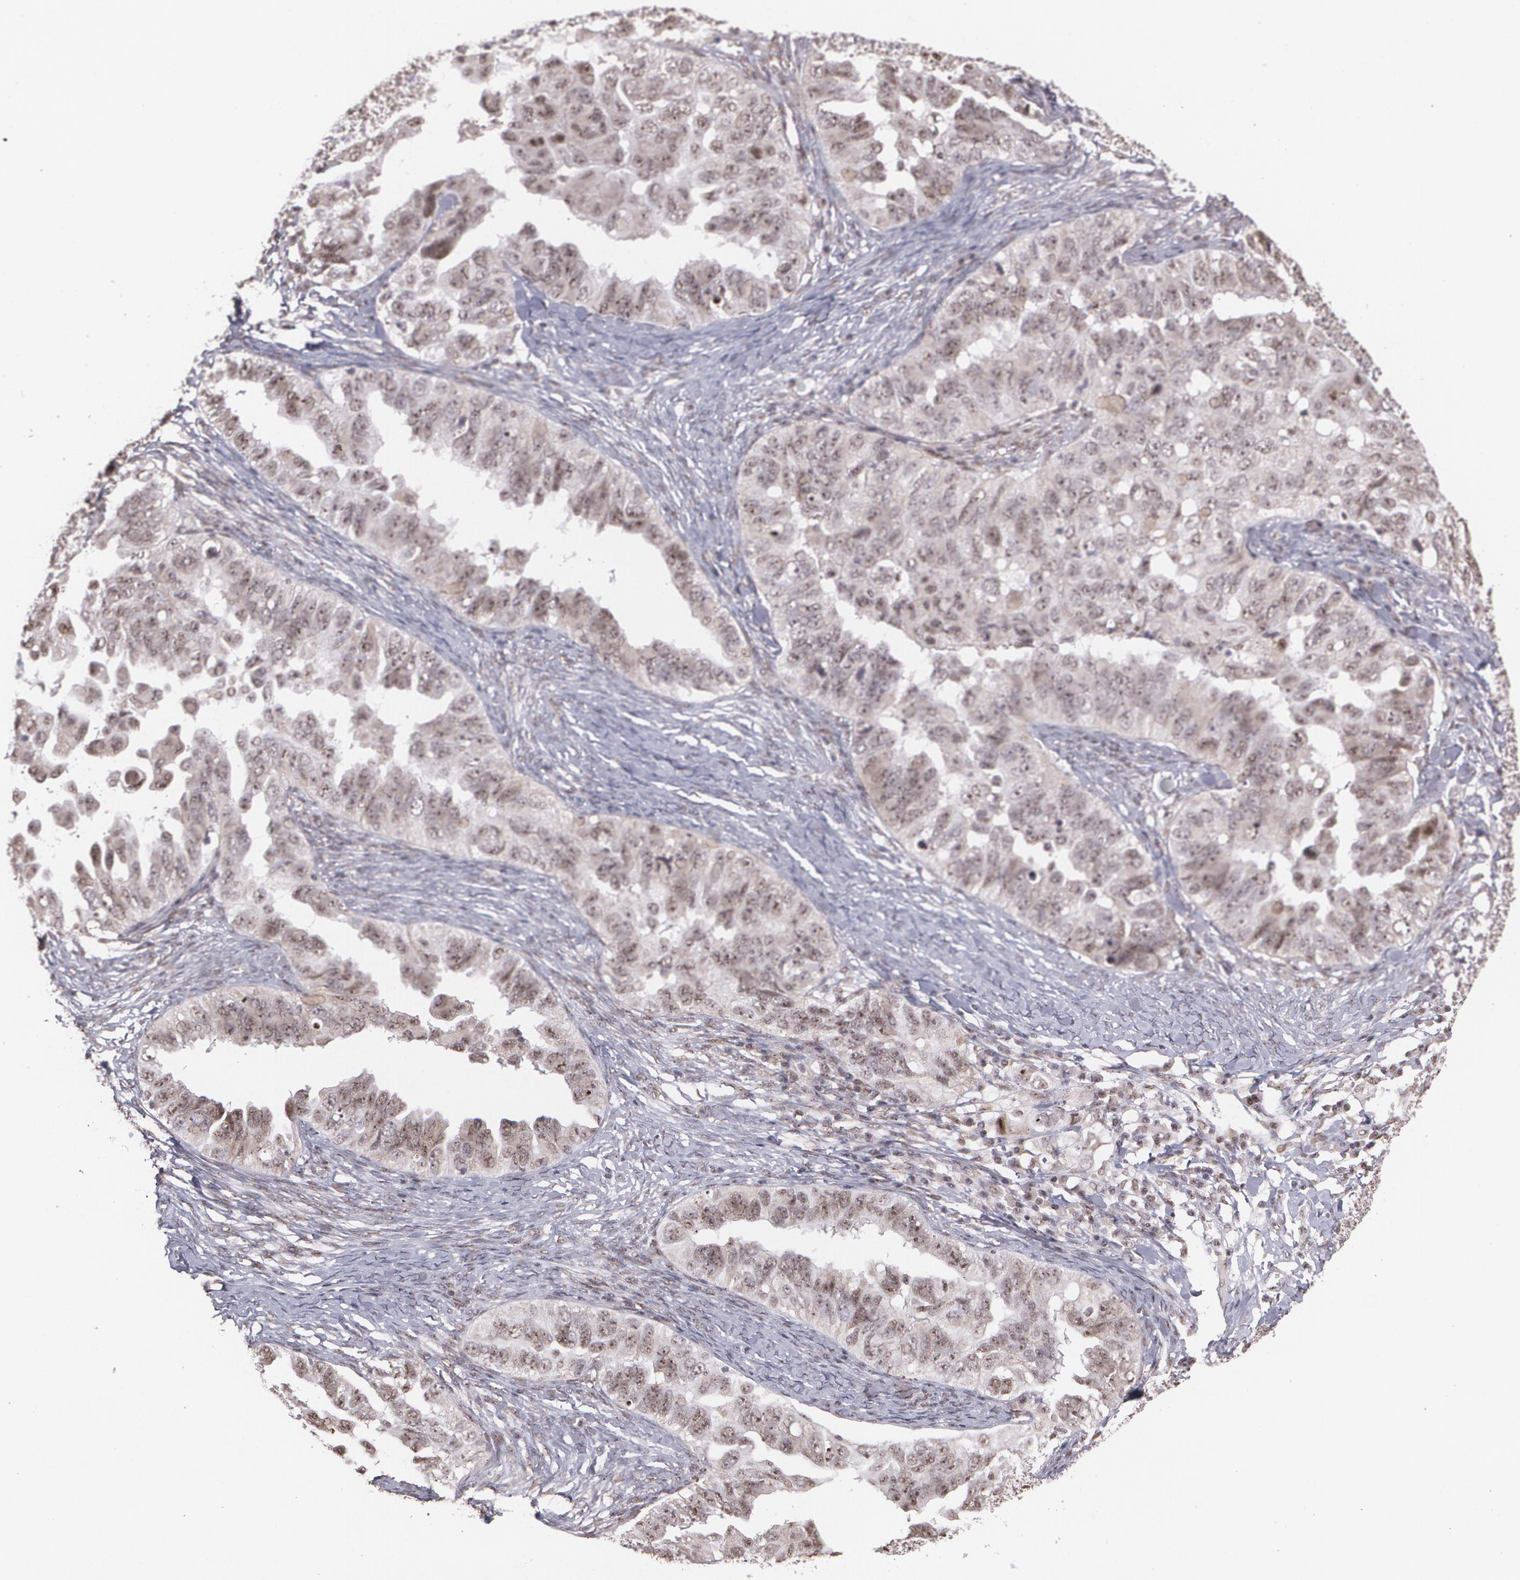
{"staining": {"intensity": "moderate", "quantity": ">75%", "location": "cytoplasmic/membranous,nuclear"}, "tissue": "ovarian cancer", "cell_type": "Tumor cells", "image_type": "cancer", "snomed": [{"axis": "morphology", "description": "Cystadenocarcinoma, serous, NOS"}, {"axis": "topography", "description": "Ovary"}], "caption": "An IHC histopathology image of neoplastic tissue is shown. Protein staining in brown shows moderate cytoplasmic/membranous and nuclear positivity in serous cystadenocarcinoma (ovarian) within tumor cells. Nuclei are stained in blue.", "gene": "C6orf15", "patient": {"sex": "female", "age": 82}}